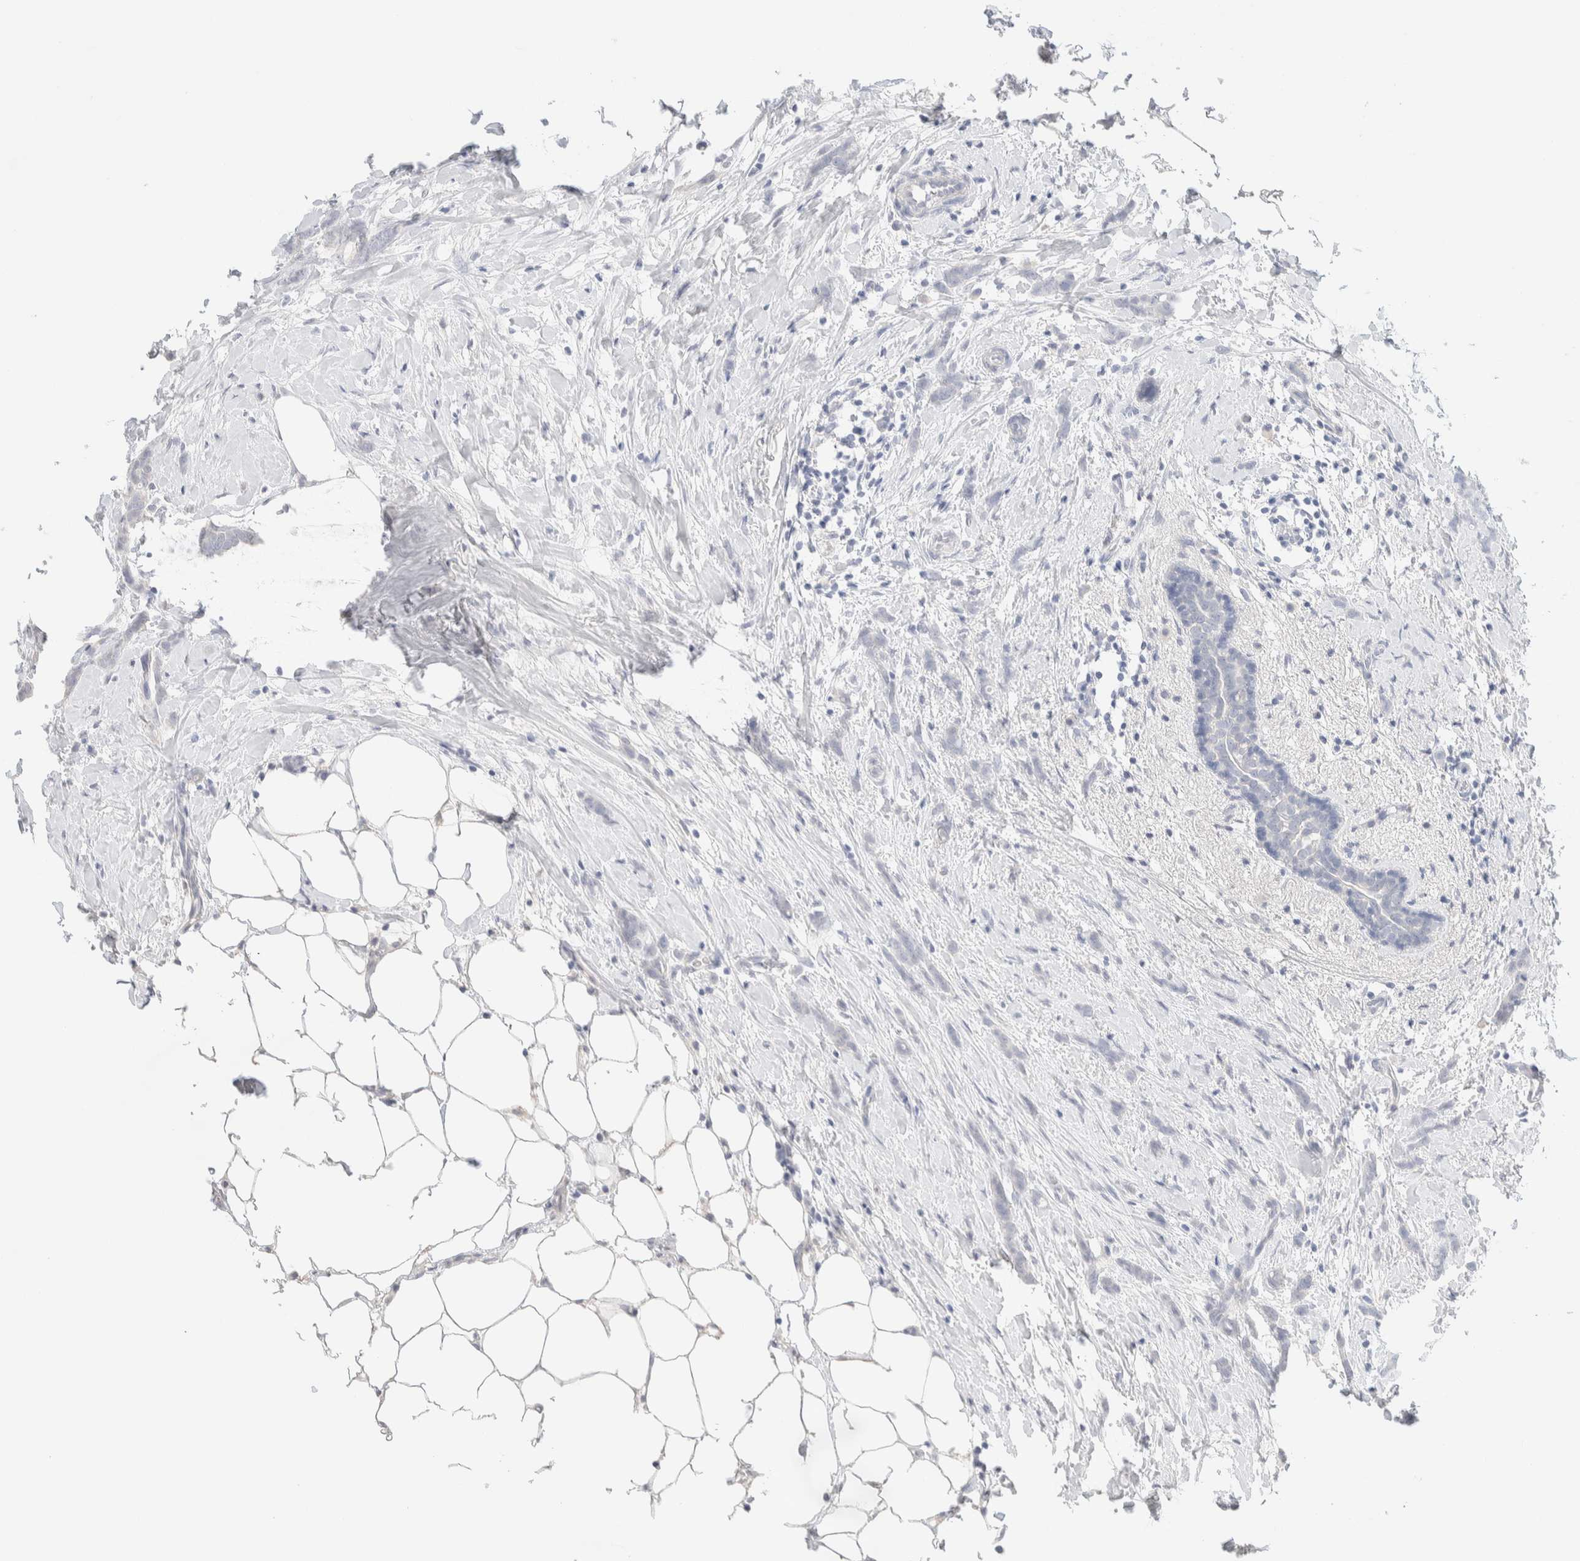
{"staining": {"intensity": "negative", "quantity": "none", "location": "none"}, "tissue": "breast cancer", "cell_type": "Tumor cells", "image_type": "cancer", "snomed": [{"axis": "morphology", "description": "Lobular carcinoma, in situ"}, {"axis": "morphology", "description": "Lobular carcinoma"}, {"axis": "topography", "description": "Breast"}], "caption": "Tumor cells show no significant protein positivity in breast cancer (lobular carcinoma).", "gene": "RIDA", "patient": {"sex": "female", "age": 41}}